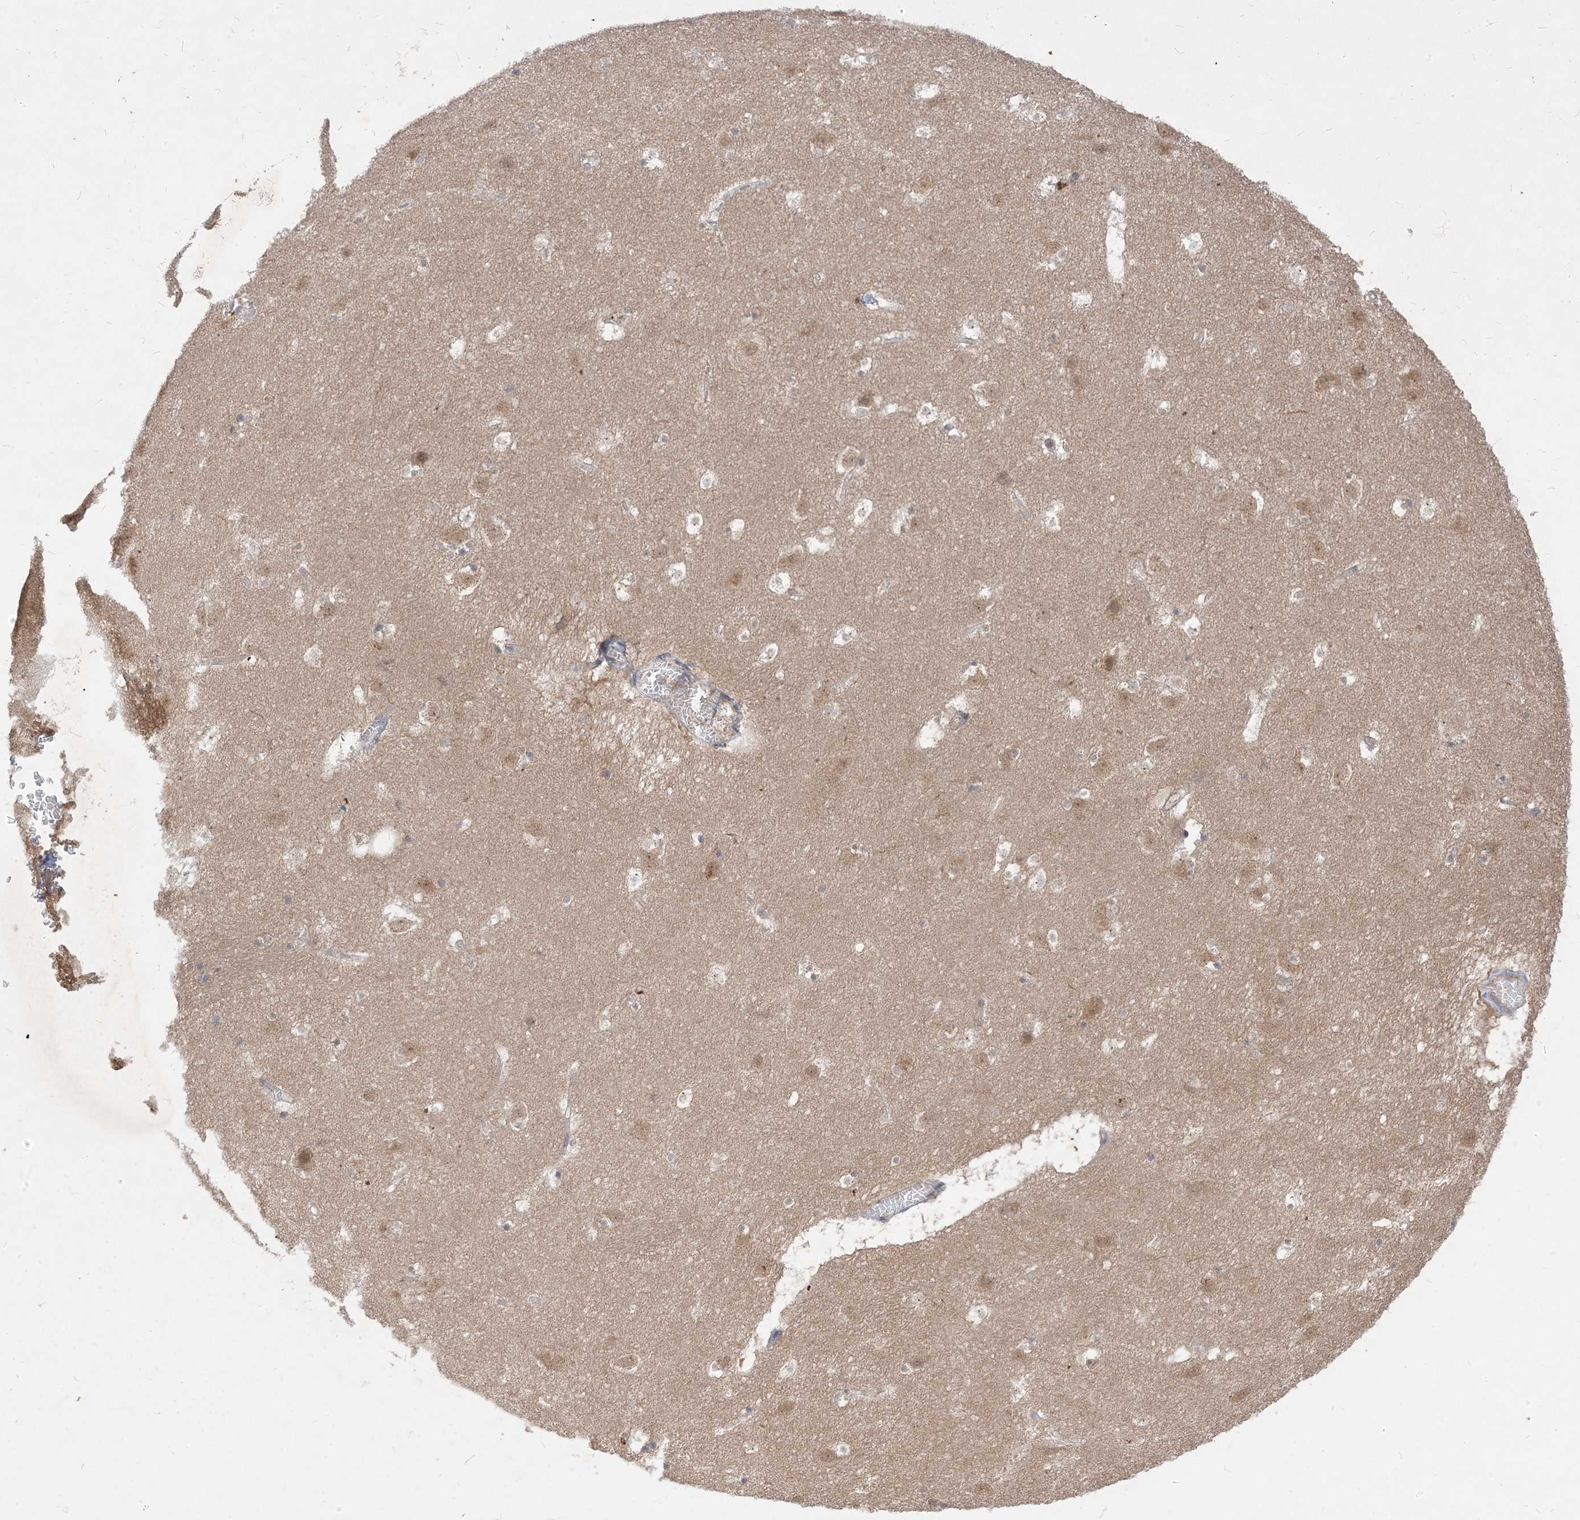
{"staining": {"intensity": "weak", "quantity": "<25%", "location": "cytoplasmic/membranous"}, "tissue": "caudate", "cell_type": "Glial cells", "image_type": "normal", "snomed": [{"axis": "morphology", "description": "Normal tissue, NOS"}, {"axis": "topography", "description": "Lateral ventricle wall"}], "caption": "Immunohistochemistry (IHC) photomicrograph of normal caudate stained for a protein (brown), which reveals no staining in glial cells. (IHC, brightfield microscopy, high magnification).", "gene": "TBCC", "patient": {"sex": "male", "age": 45}}